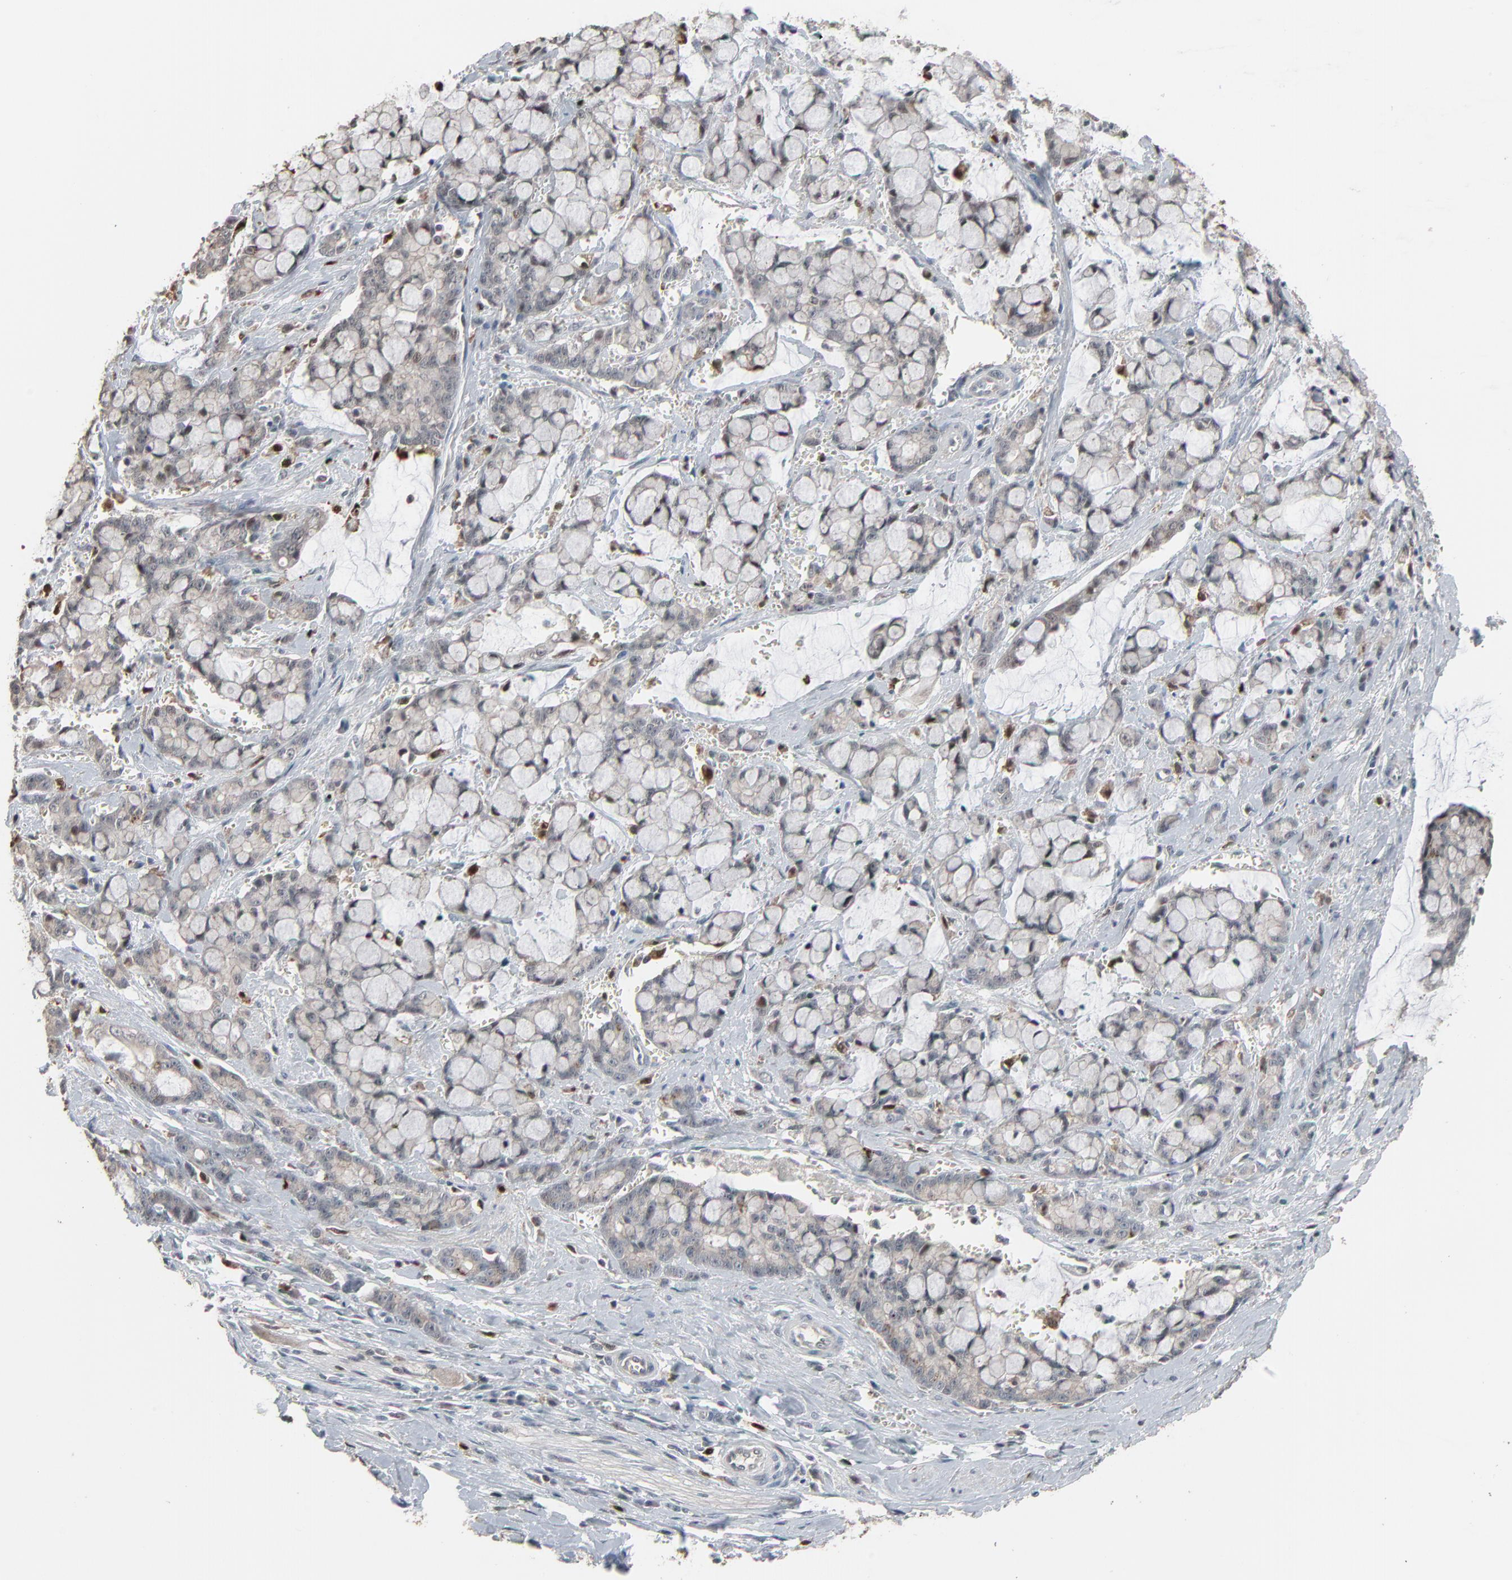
{"staining": {"intensity": "weak", "quantity": "25%-75%", "location": "cytoplasmic/membranous"}, "tissue": "pancreatic cancer", "cell_type": "Tumor cells", "image_type": "cancer", "snomed": [{"axis": "morphology", "description": "Adenocarcinoma, NOS"}, {"axis": "topography", "description": "Pancreas"}], "caption": "The histopathology image shows immunohistochemical staining of pancreatic cancer (adenocarcinoma). There is weak cytoplasmic/membranous positivity is appreciated in approximately 25%-75% of tumor cells.", "gene": "DOCK8", "patient": {"sex": "female", "age": 73}}